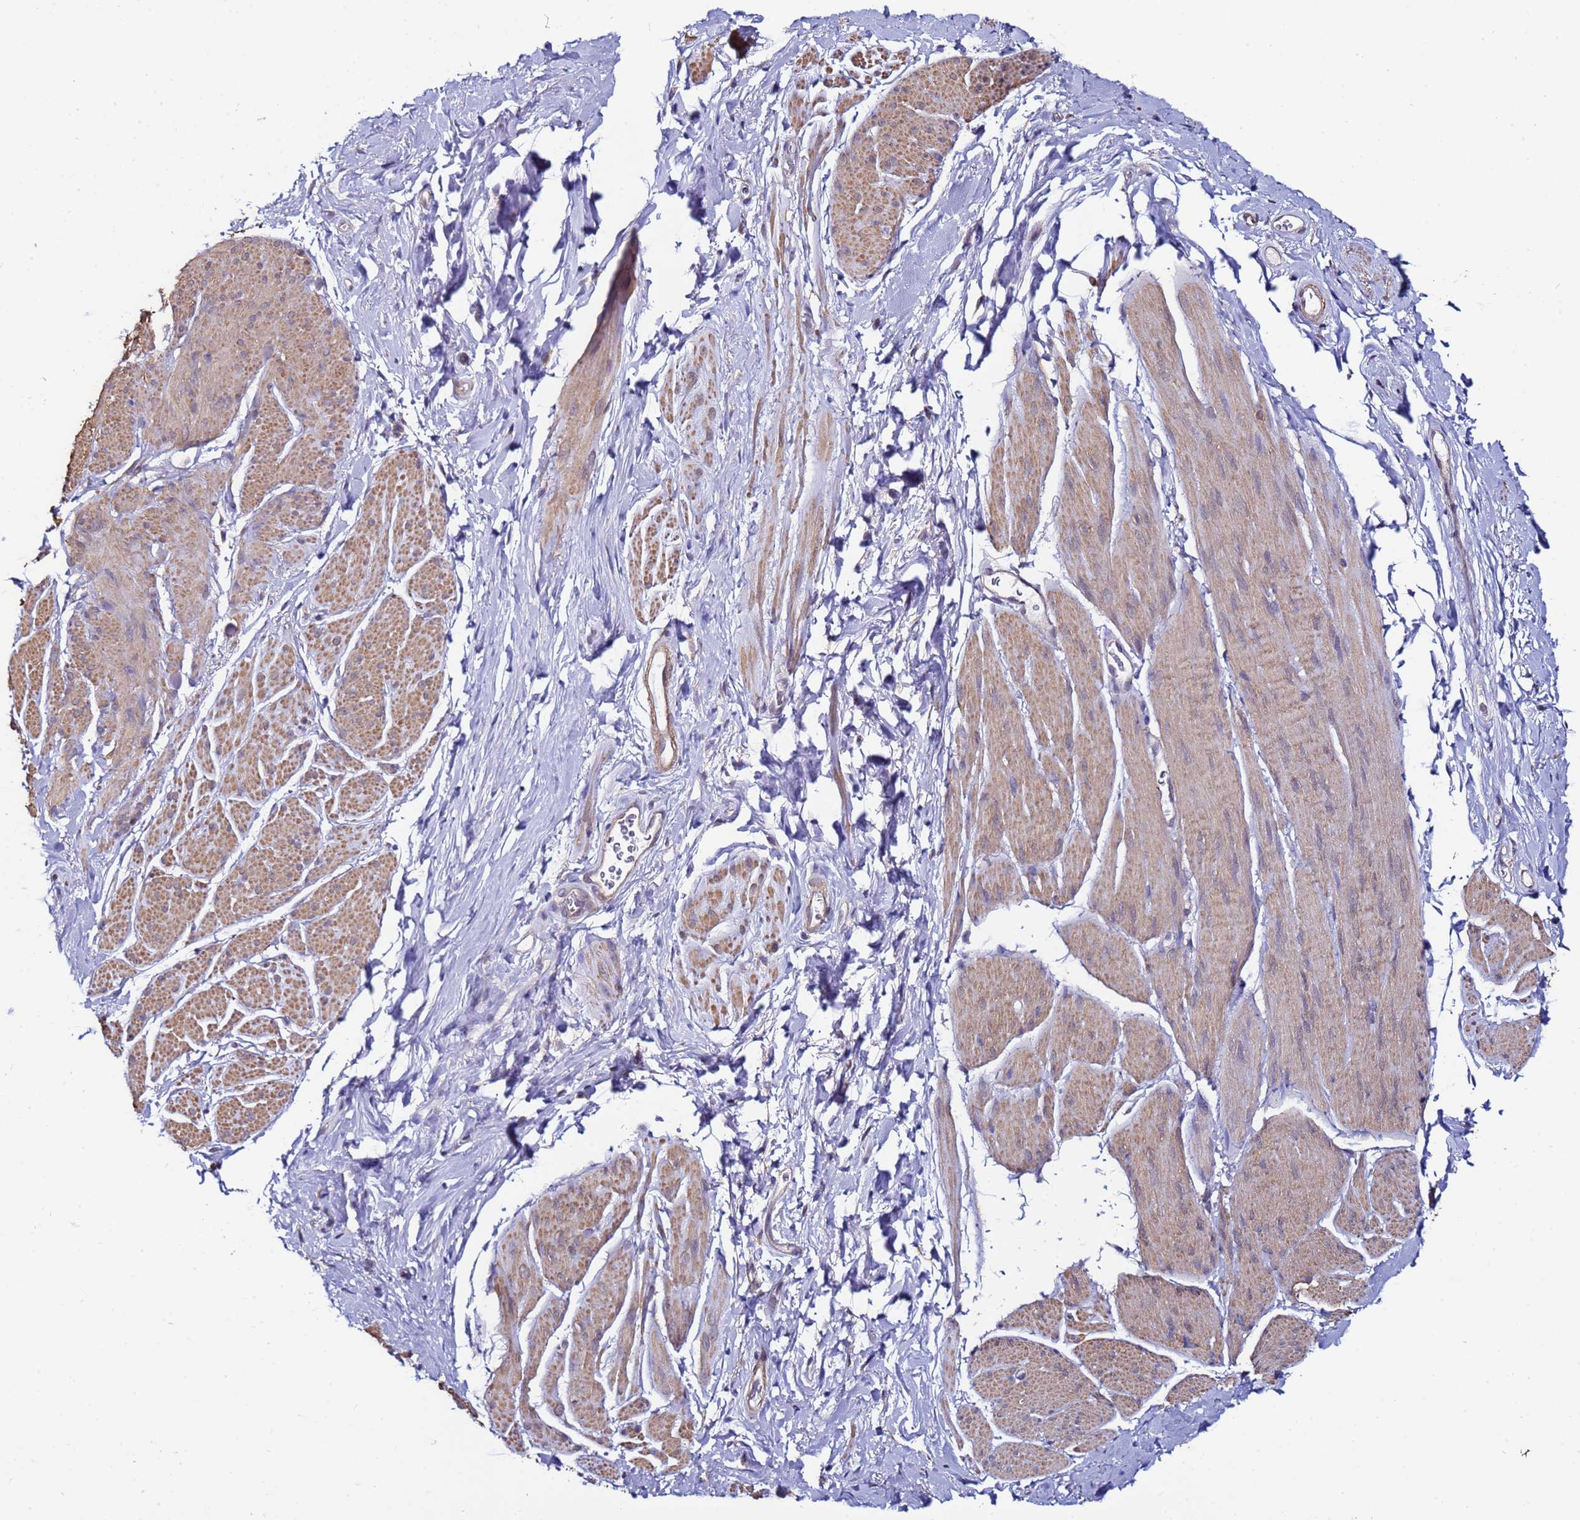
{"staining": {"intensity": "moderate", "quantity": ">75%", "location": "cytoplasmic/membranous"}, "tissue": "smooth muscle", "cell_type": "Smooth muscle cells", "image_type": "normal", "snomed": [{"axis": "morphology", "description": "Normal tissue, NOS"}, {"axis": "topography", "description": "Smooth muscle"}, {"axis": "topography", "description": "Peripheral nerve tissue"}], "caption": "Protein analysis of unremarkable smooth muscle exhibits moderate cytoplasmic/membranous positivity in approximately >75% of smooth muscle cells.", "gene": "NAXE", "patient": {"sex": "male", "age": 69}}